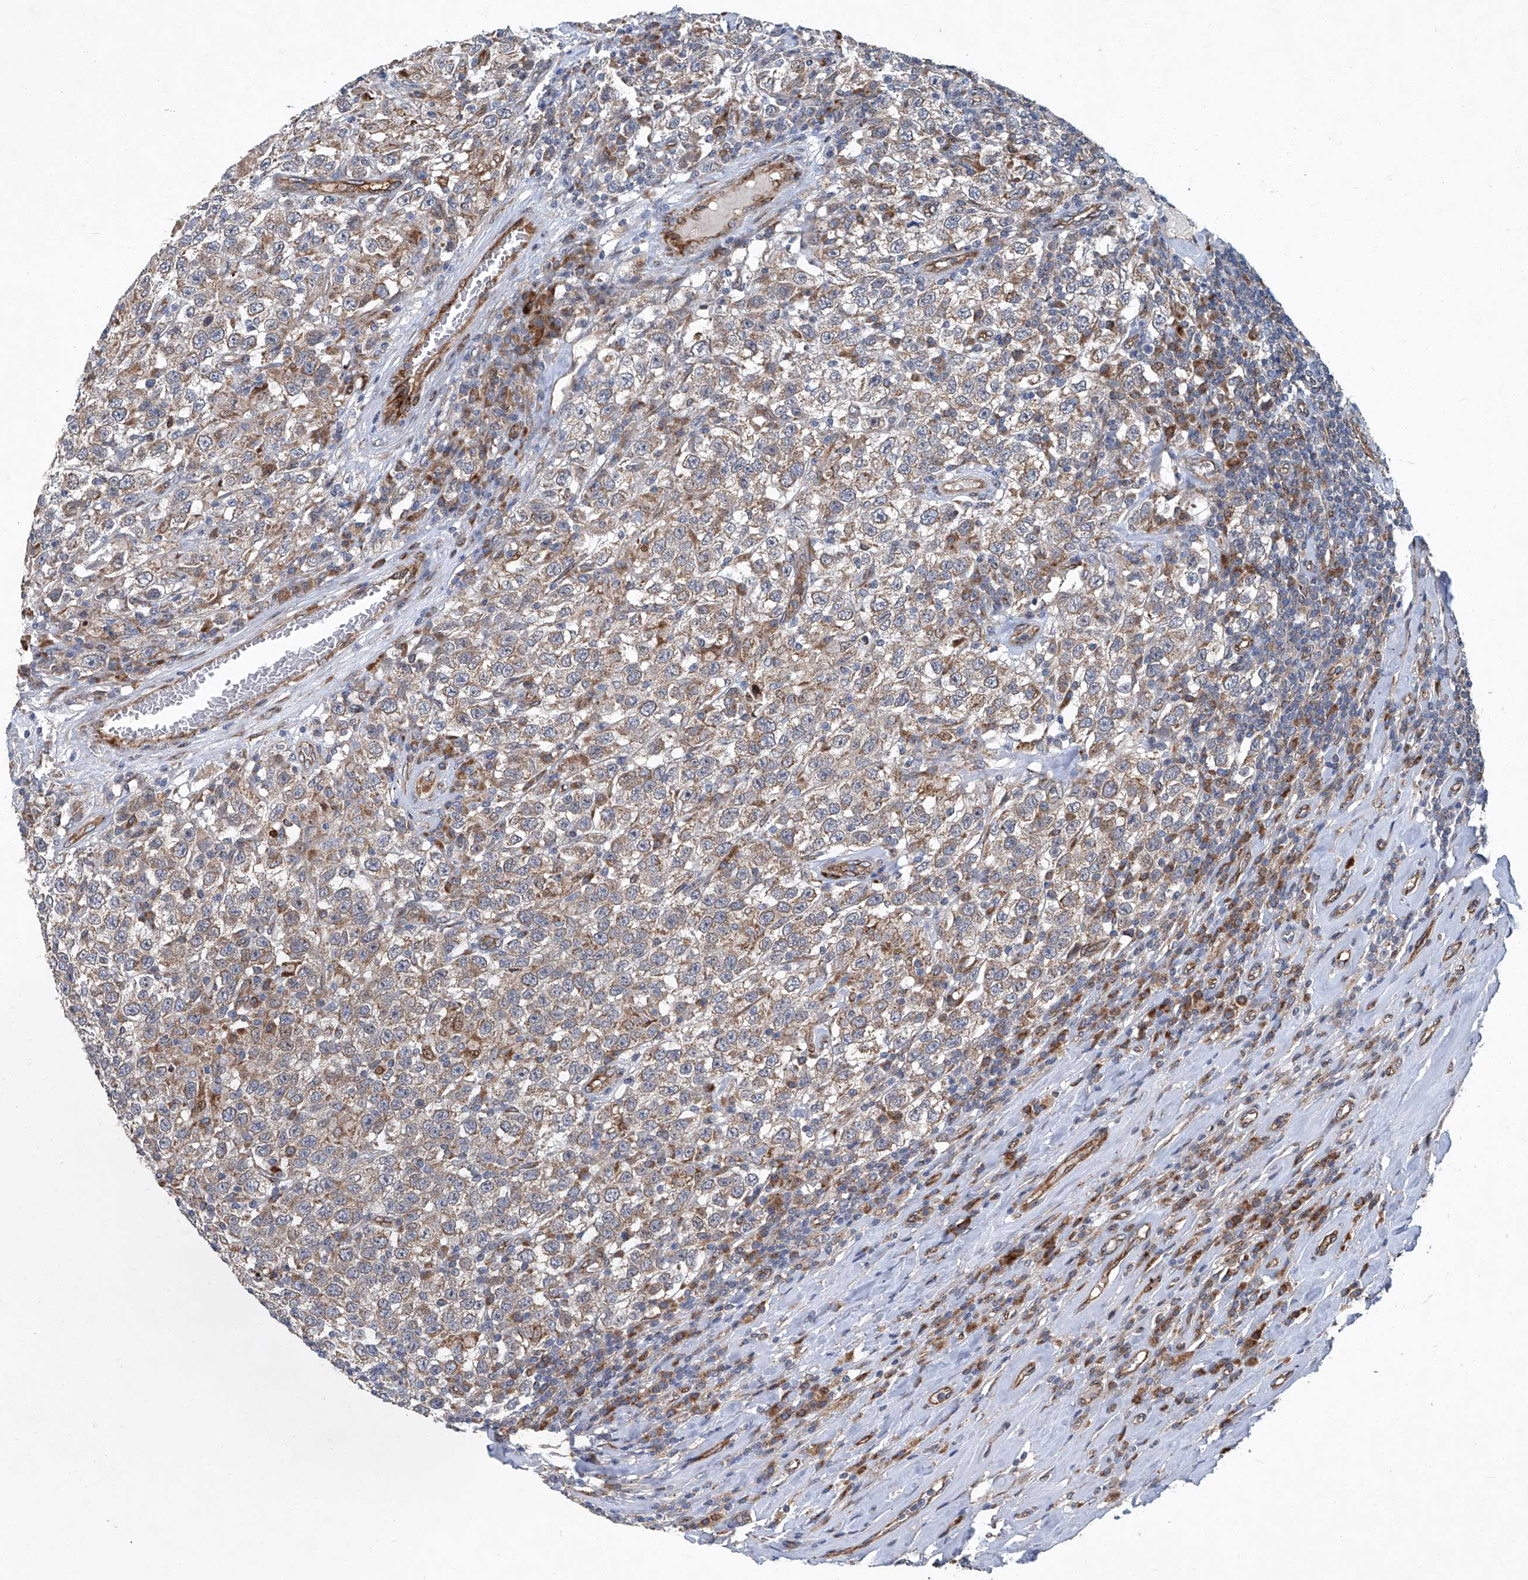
{"staining": {"intensity": "weak", "quantity": ">75%", "location": "cytoplasmic/membranous"}, "tissue": "testis cancer", "cell_type": "Tumor cells", "image_type": "cancer", "snomed": [{"axis": "morphology", "description": "Seminoma, NOS"}, {"axis": "topography", "description": "Testis"}], "caption": "Immunohistochemistry (IHC) staining of testis cancer, which demonstrates low levels of weak cytoplasmic/membranous positivity in about >75% of tumor cells indicating weak cytoplasmic/membranous protein positivity. The staining was performed using DAB (3,3'-diaminobenzidine) (brown) for protein detection and nuclei were counterstained in hematoxylin (blue).", "gene": "GPR132", "patient": {"sex": "male", "age": 41}}